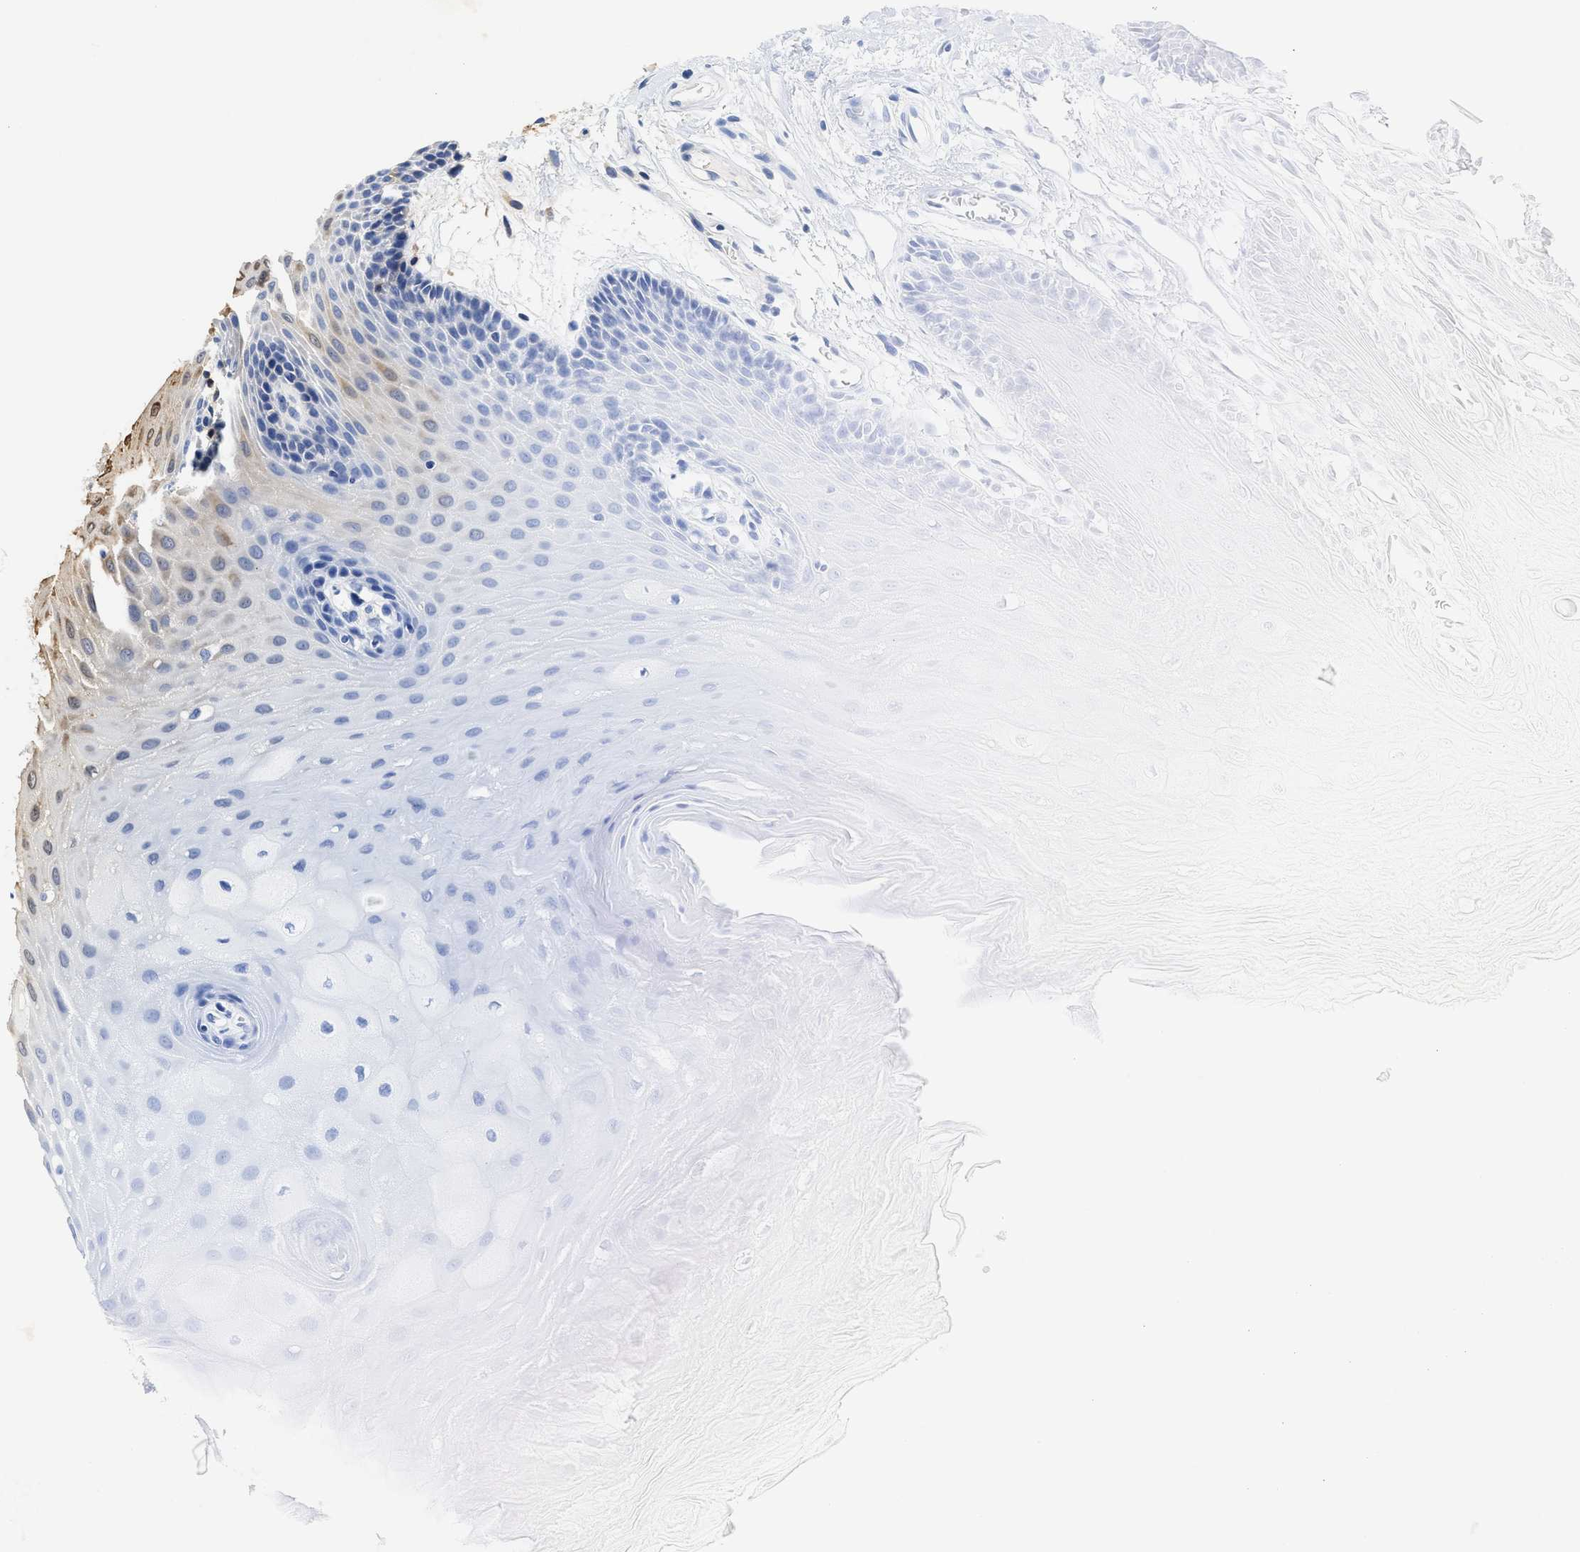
{"staining": {"intensity": "moderate", "quantity": "<25%", "location": "cytoplasmic/membranous,nuclear"}, "tissue": "oral mucosa", "cell_type": "Squamous epithelial cells", "image_type": "normal", "snomed": [{"axis": "morphology", "description": "Normal tissue, NOS"}, {"axis": "morphology", "description": "Squamous cell carcinoma, NOS"}, {"axis": "topography", "description": "Oral tissue"}, {"axis": "topography", "description": "Head-Neck"}], "caption": "Moderate cytoplasmic/membranous,nuclear expression for a protein is appreciated in approximately <25% of squamous epithelial cells of normal oral mucosa using immunohistochemistry.", "gene": "SCUBE2", "patient": {"sex": "male", "age": 71}}